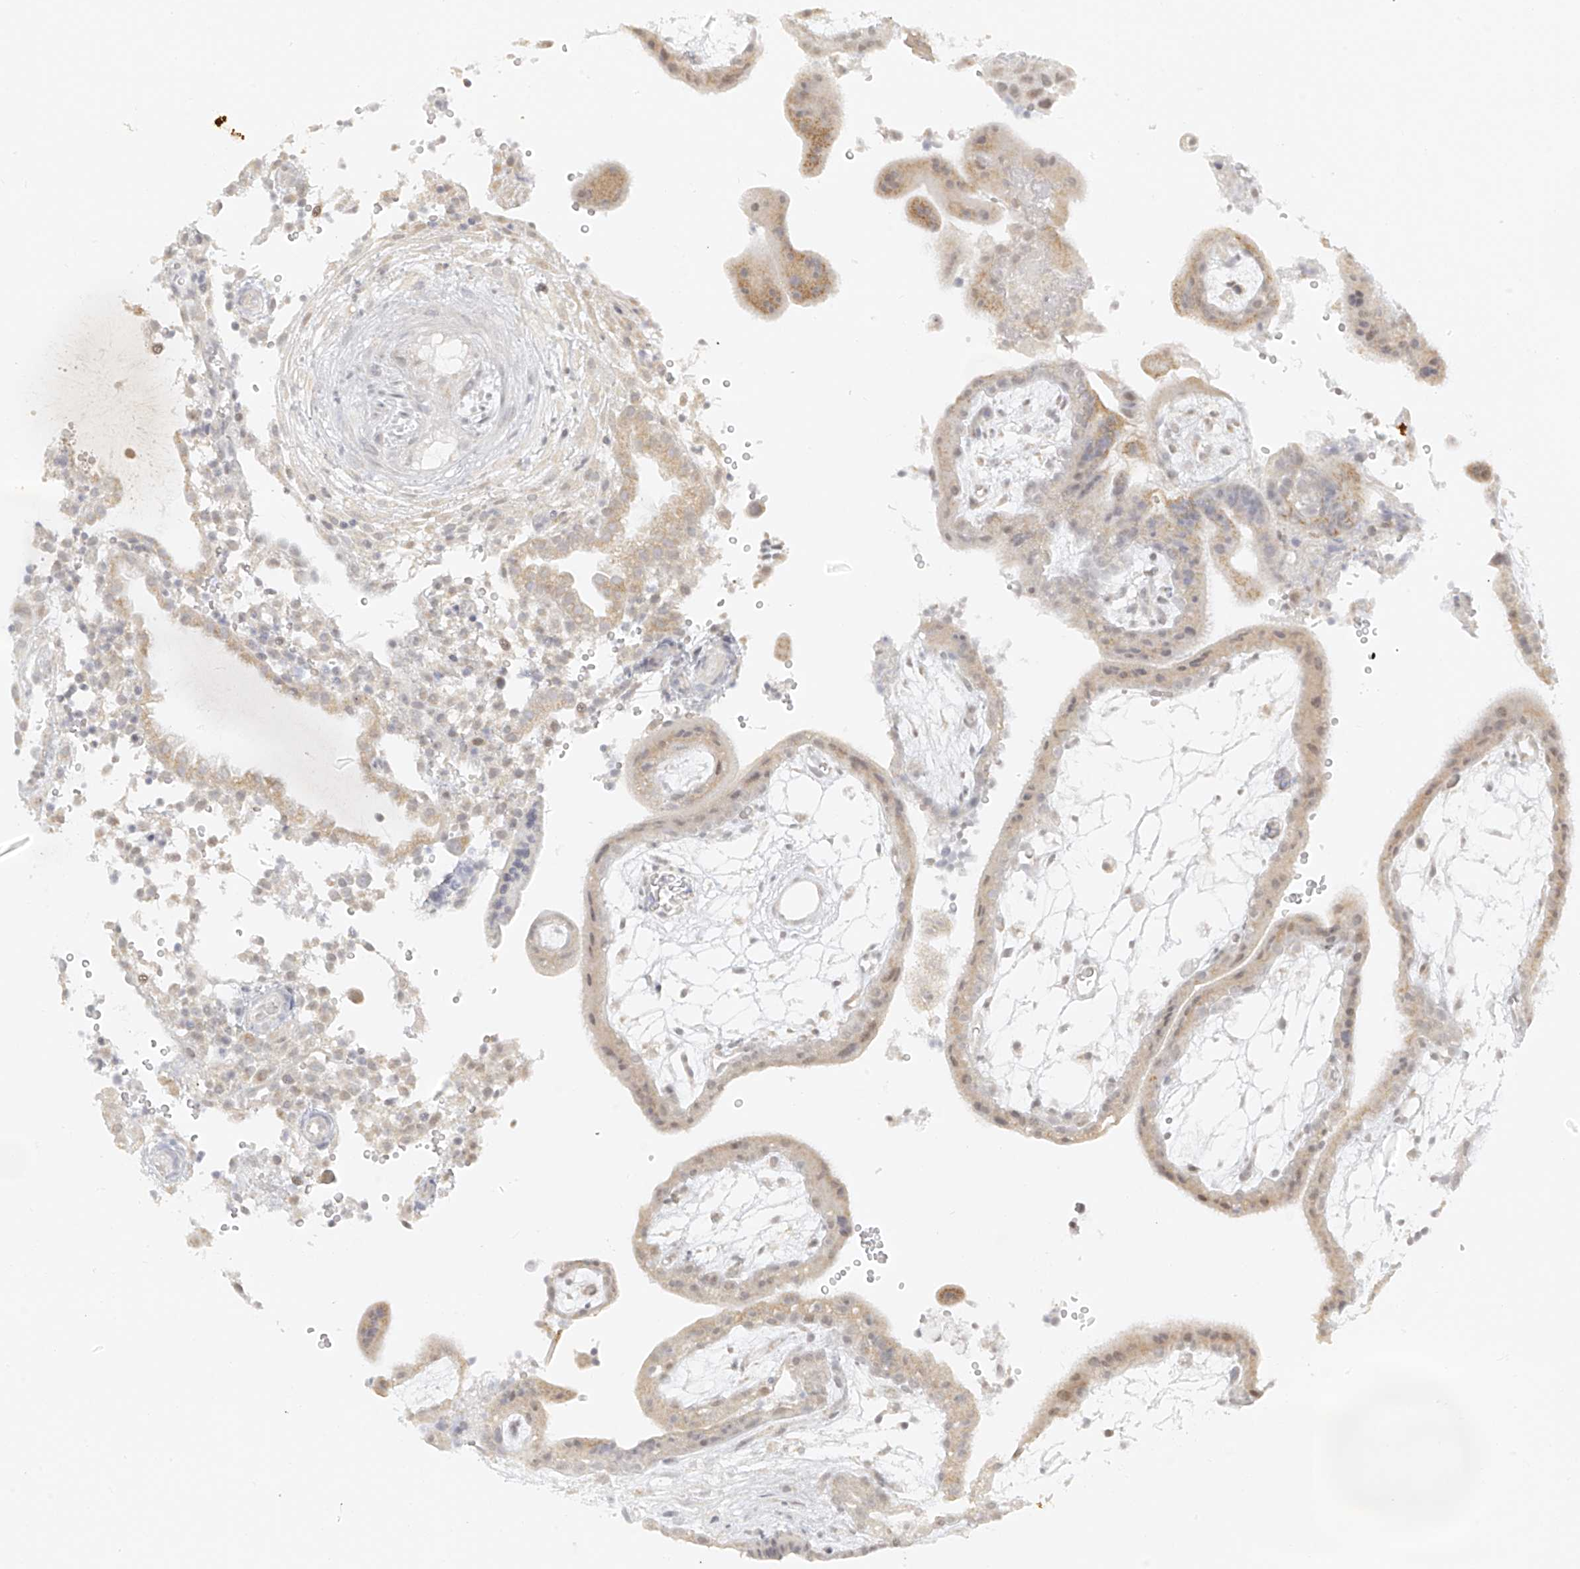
{"staining": {"intensity": "weak", "quantity": "25%-75%", "location": "cytoplasmic/membranous"}, "tissue": "placenta", "cell_type": "Trophoblastic cells", "image_type": "normal", "snomed": [{"axis": "morphology", "description": "Normal tissue, NOS"}, {"axis": "topography", "description": "Placenta"}], "caption": "Benign placenta reveals weak cytoplasmic/membranous expression in approximately 25%-75% of trophoblastic cells, visualized by immunohistochemistry.", "gene": "DYRK1B", "patient": {"sex": "female", "age": 18}}